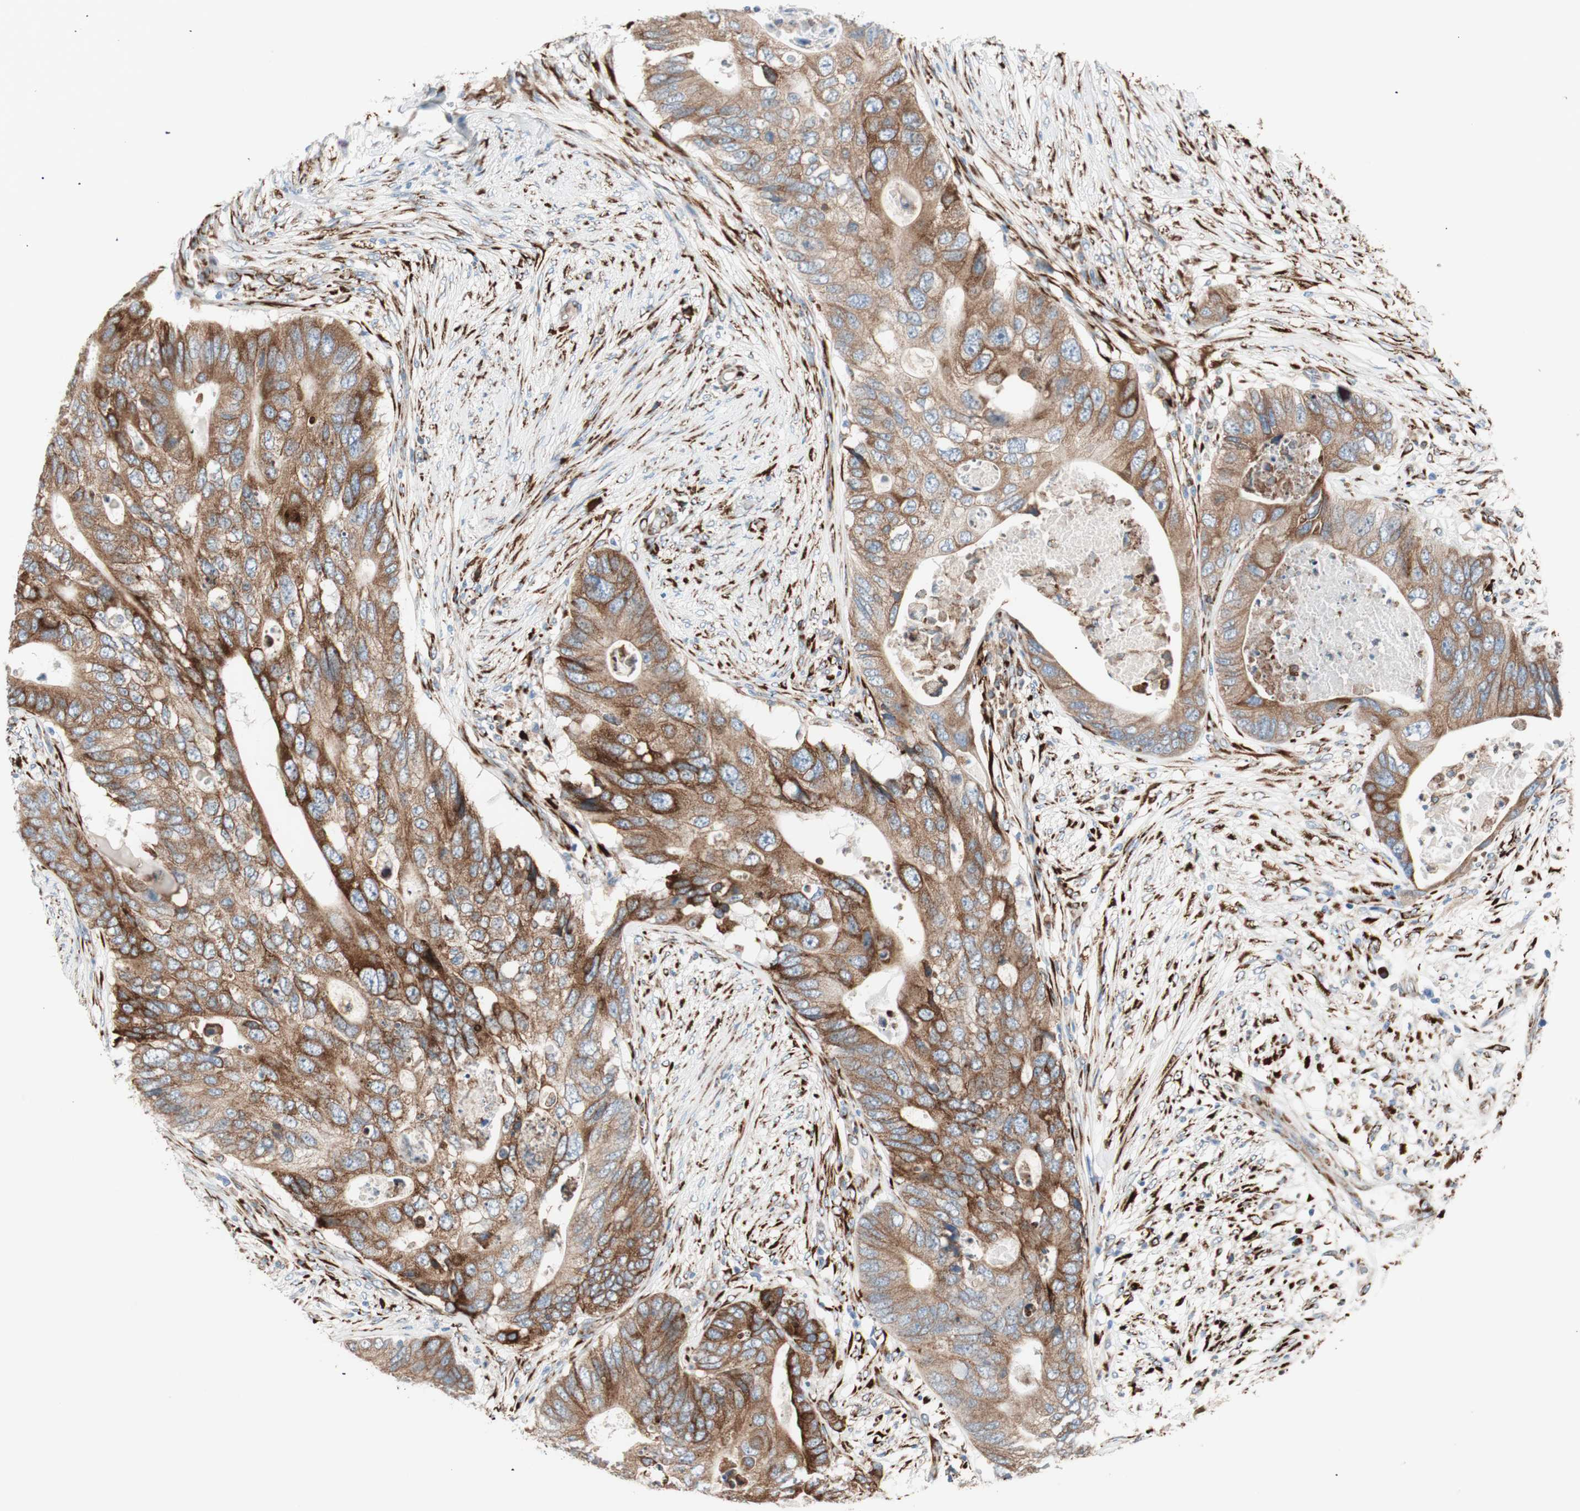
{"staining": {"intensity": "strong", "quantity": ">75%", "location": "cytoplasmic/membranous"}, "tissue": "colorectal cancer", "cell_type": "Tumor cells", "image_type": "cancer", "snomed": [{"axis": "morphology", "description": "Adenocarcinoma, NOS"}, {"axis": "topography", "description": "Colon"}], "caption": "A histopathology image of human colorectal cancer (adenocarcinoma) stained for a protein demonstrates strong cytoplasmic/membranous brown staining in tumor cells.", "gene": "P4HTM", "patient": {"sex": "male", "age": 71}}